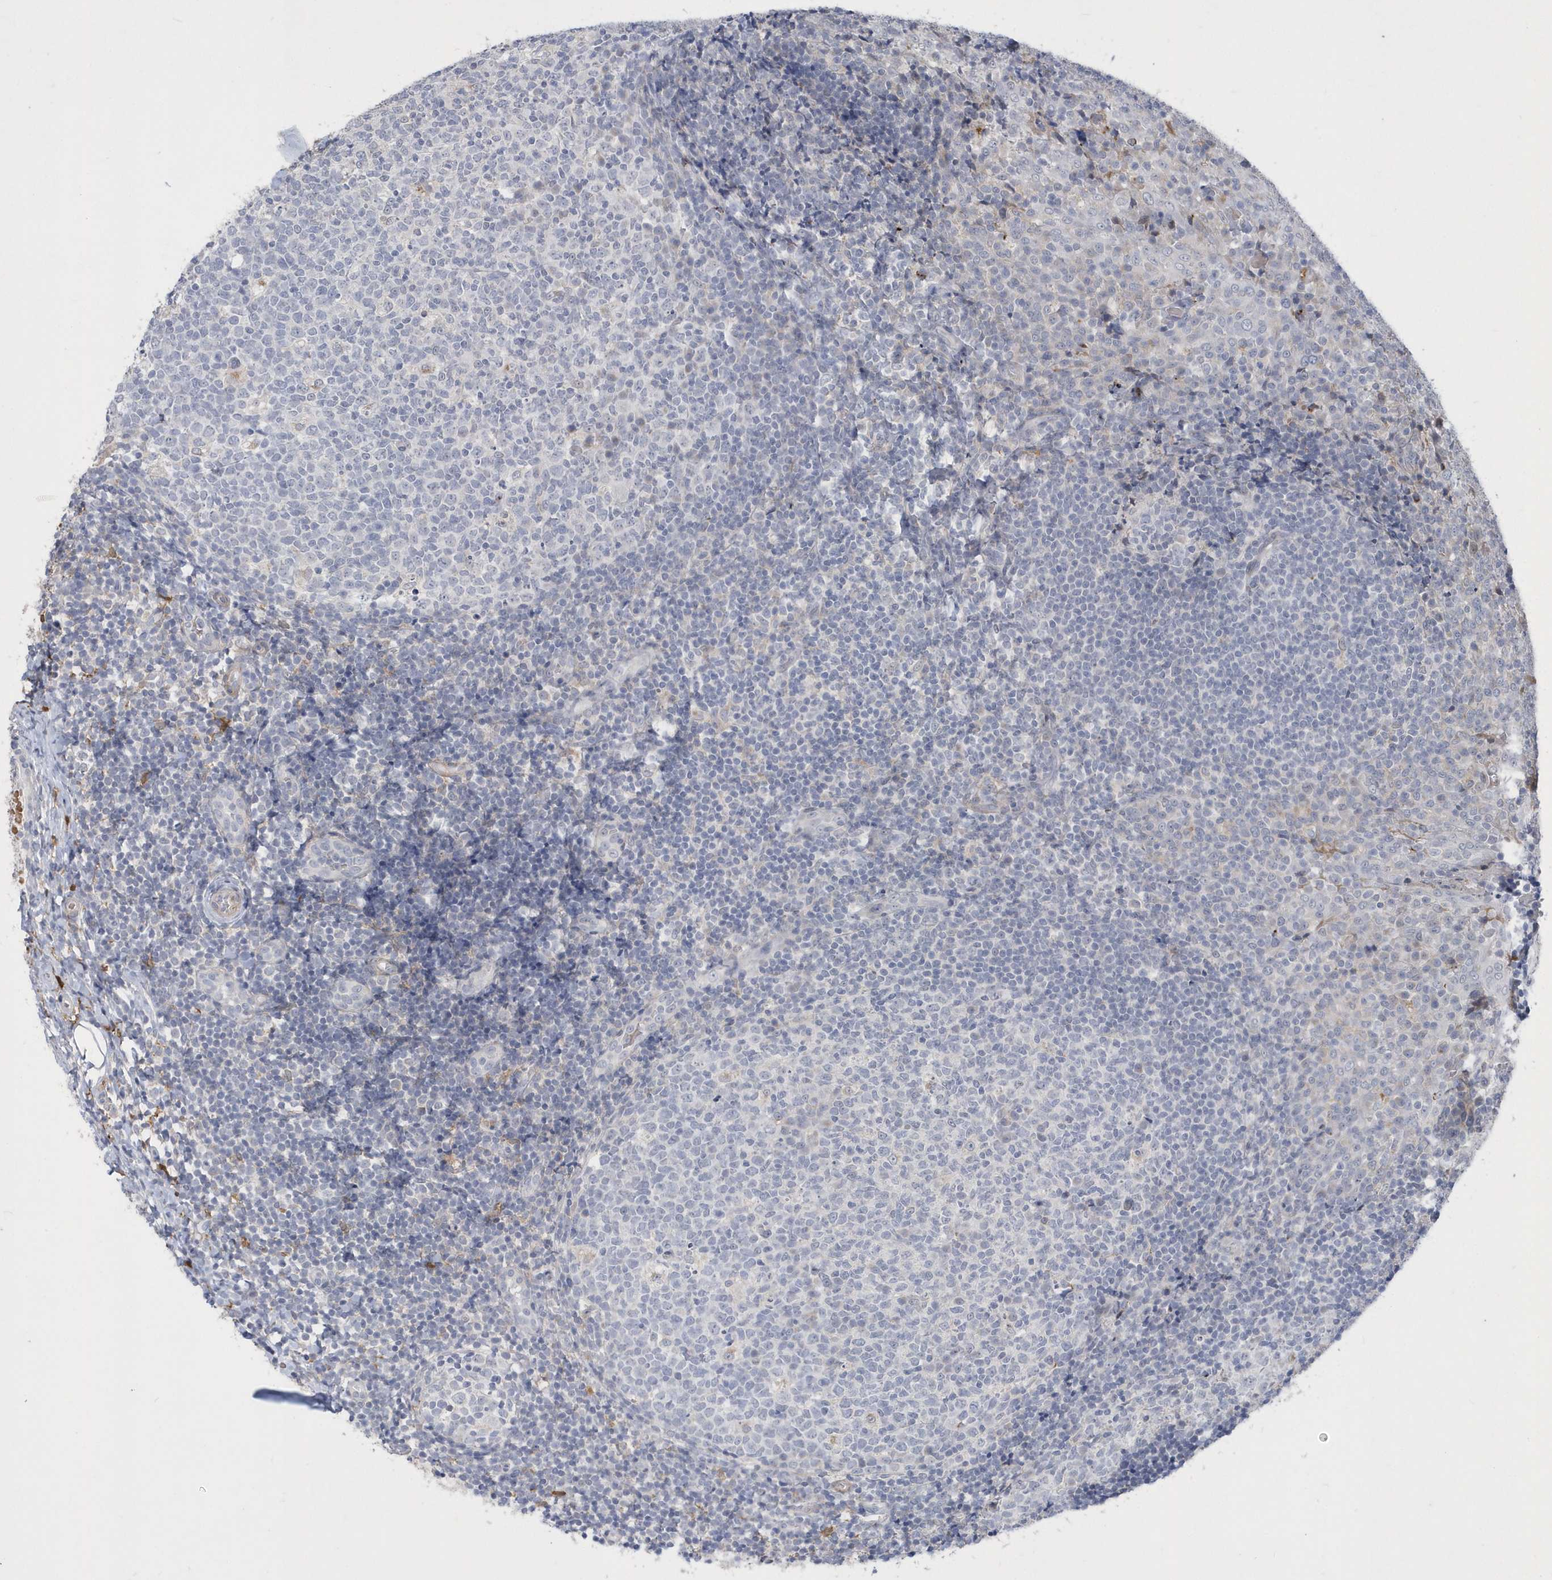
{"staining": {"intensity": "negative", "quantity": "none", "location": "none"}, "tissue": "tonsil", "cell_type": "Germinal center cells", "image_type": "normal", "snomed": [{"axis": "morphology", "description": "Normal tissue, NOS"}, {"axis": "topography", "description": "Tonsil"}], "caption": "DAB immunohistochemical staining of unremarkable human tonsil demonstrates no significant staining in germinal center cells. (DAB immunohistochemistry, high magnification).", "gene": "TSPEAR", "patient": {"sex": "female", "age": 19}}